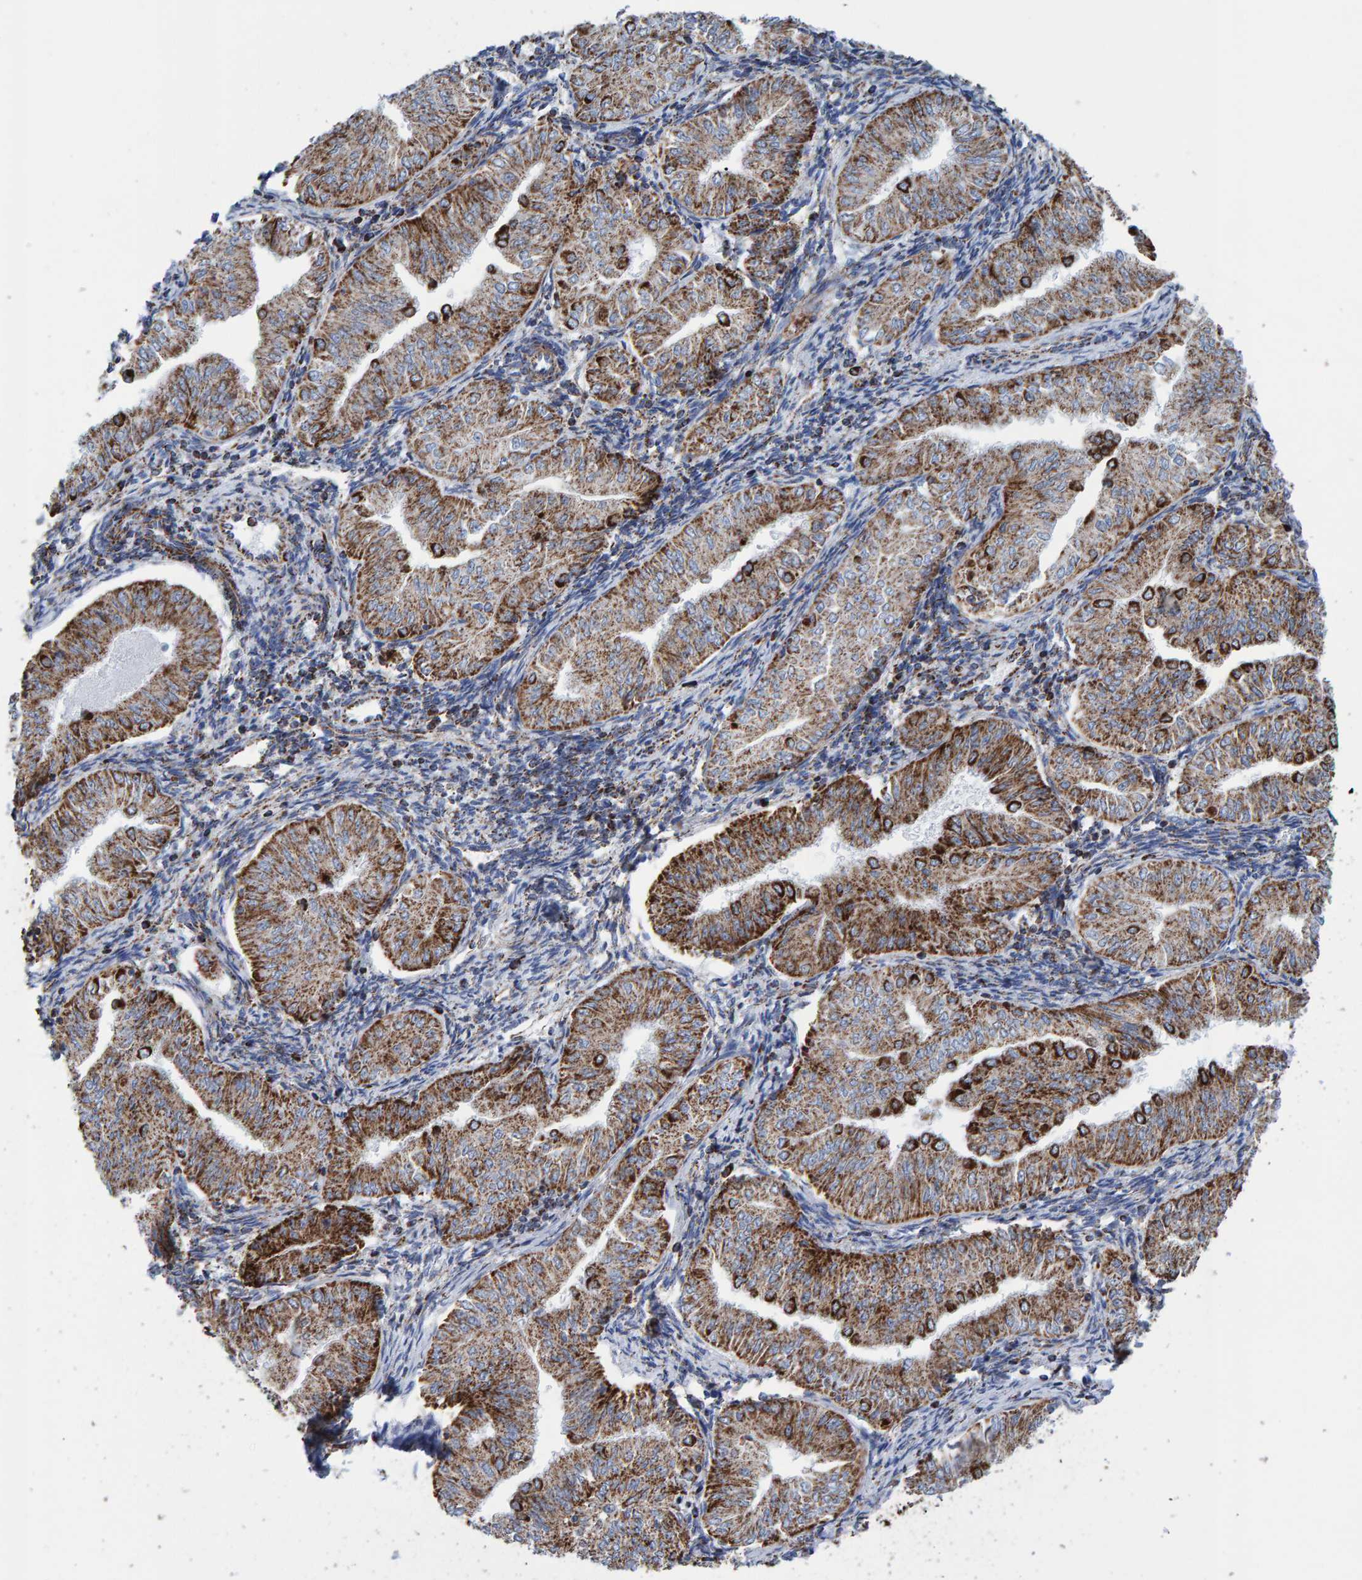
{"staining": {"intensity": "strong", "quantity": ">75%", "location": "cytoplasmic/membranous"}, "tissue": "endometrial cancer", "cell_type": "Tumor cells", "image_type": "cancer", "snomed": [{"axis": "morphology", "description": "Normal tissue, NOS"}, {"axis": "morphology", "description": "Adenocarcinoma, NOS"}, {"axis": "topography", "description": "Endometrium"}], "caption": "Endometrial cancer (adenocarcinoma) was stained to show a protein in brown. There is high levels of strong cytoplasmic/membranous positivity in about >75% of tumor cells.", "gene": "ENSG00000262660", "patient": {"sex": "female", "age": 53}}